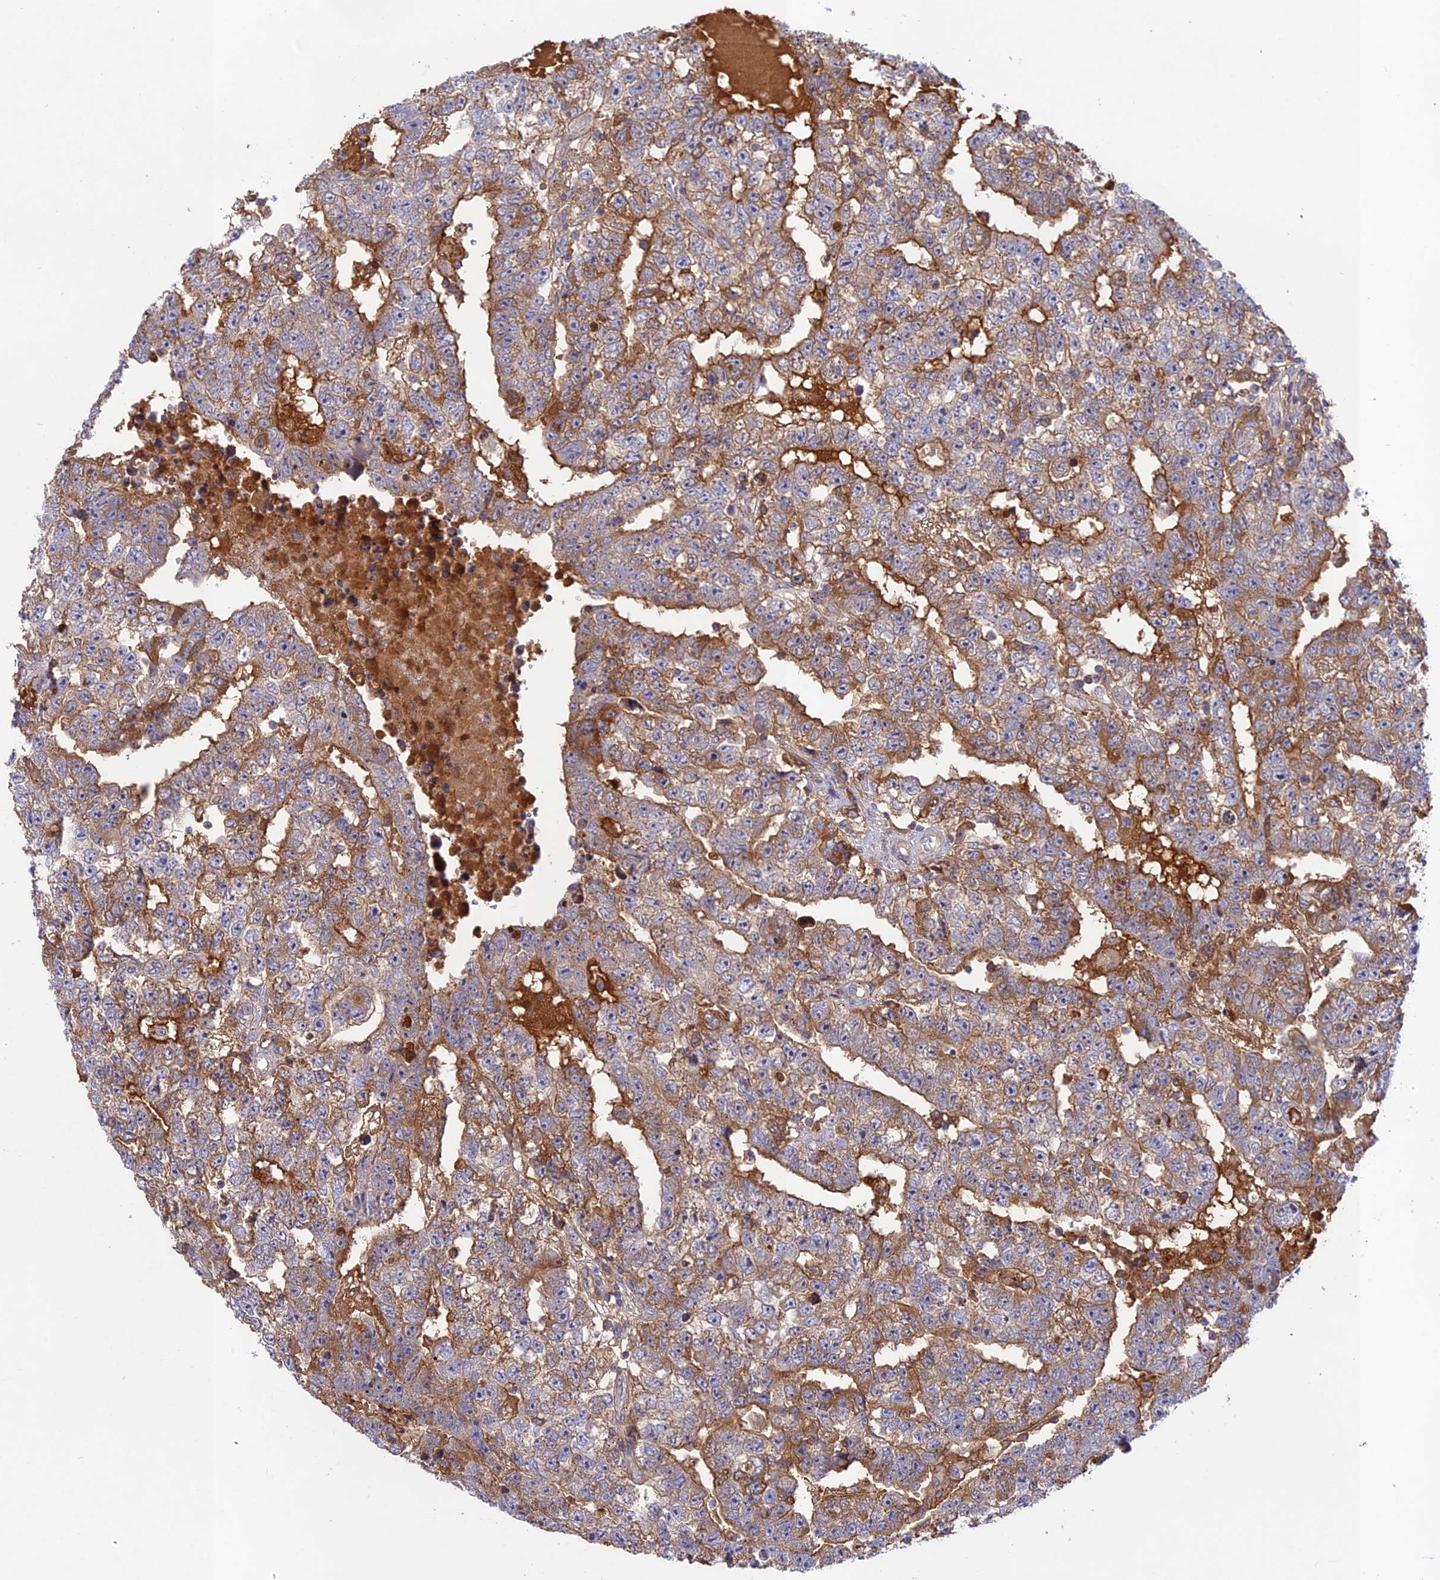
{"staining": {"intensity": "moderate", "quantity": "25%-75%", "location": "cytoplasmic/membranous"}, "tissue": "testis cancer", "cell_type": "Tumor cells", "image_type": "cancer", "snomed": [{"axis": "morphology", "description": "Carcinoma, Embryonal, NOS"}, {"axis": "topography", "description": "Testis"}], "caption": "Testis cancer (embryonal carcinoma) stained with a protein marker exhibits moderate staining in tumor cells.", "gene": "ADO", "patient": {"sex": "male", "age": 25}}